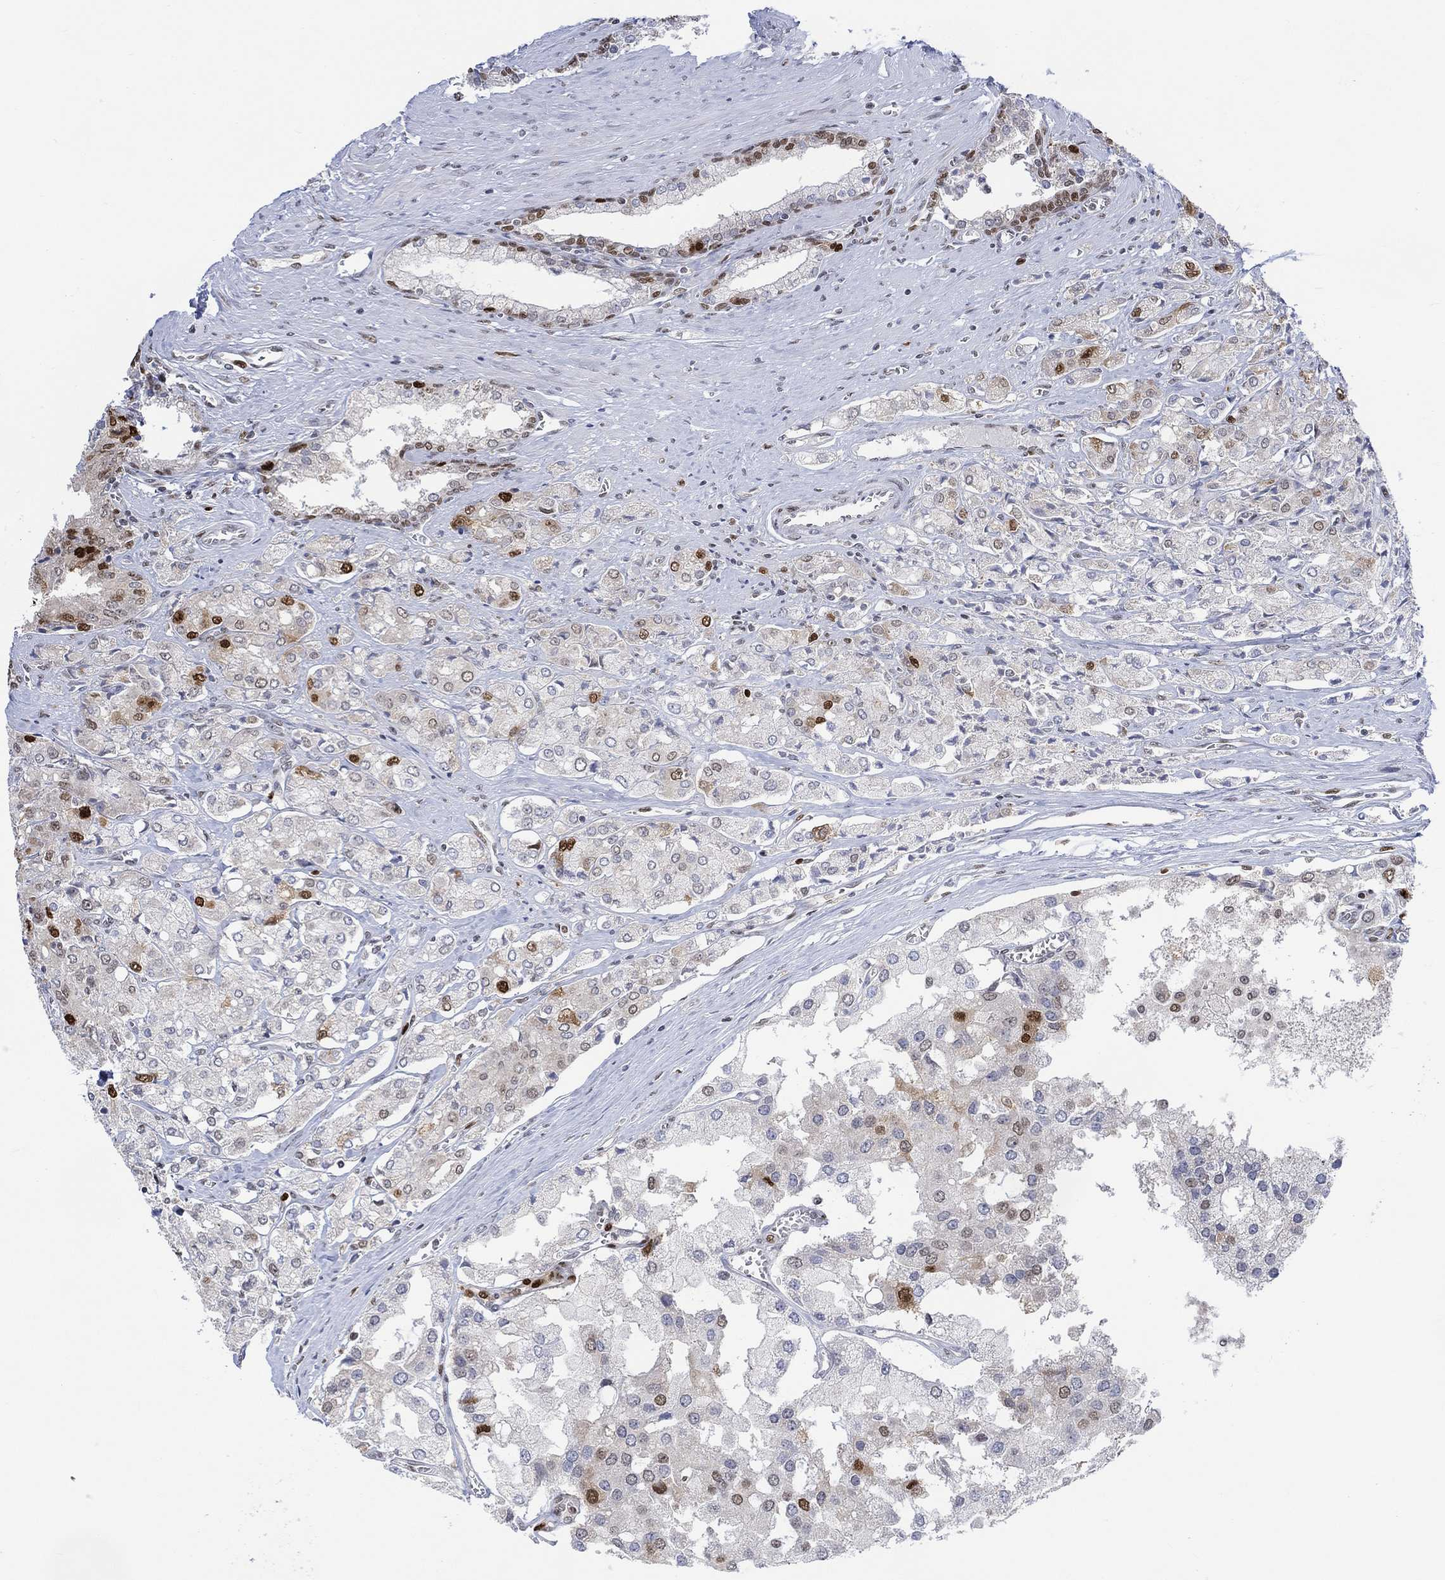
{"staining": {"intensity": "strong", "quantity": "<25%", "location": "nuclear"}, "tissue": "prostate cancer", "cell_type": "Tumor cells", "image_type": "cancer", "snomed": [{"axis": "morphology", "description": "Adenocarcinoma, NOS"}, {"axis": "topography", "description": "Prostate and seminal vesicle, NOS"}, {"axis": "topography", "description": "Prostate"}], "caption": "Human prostate adenocarcinoma stained with a protein marker displays strong staining in tumor cells.", "gene": "RAD54L2", "patient": {"sex": "male", "age": 67}}